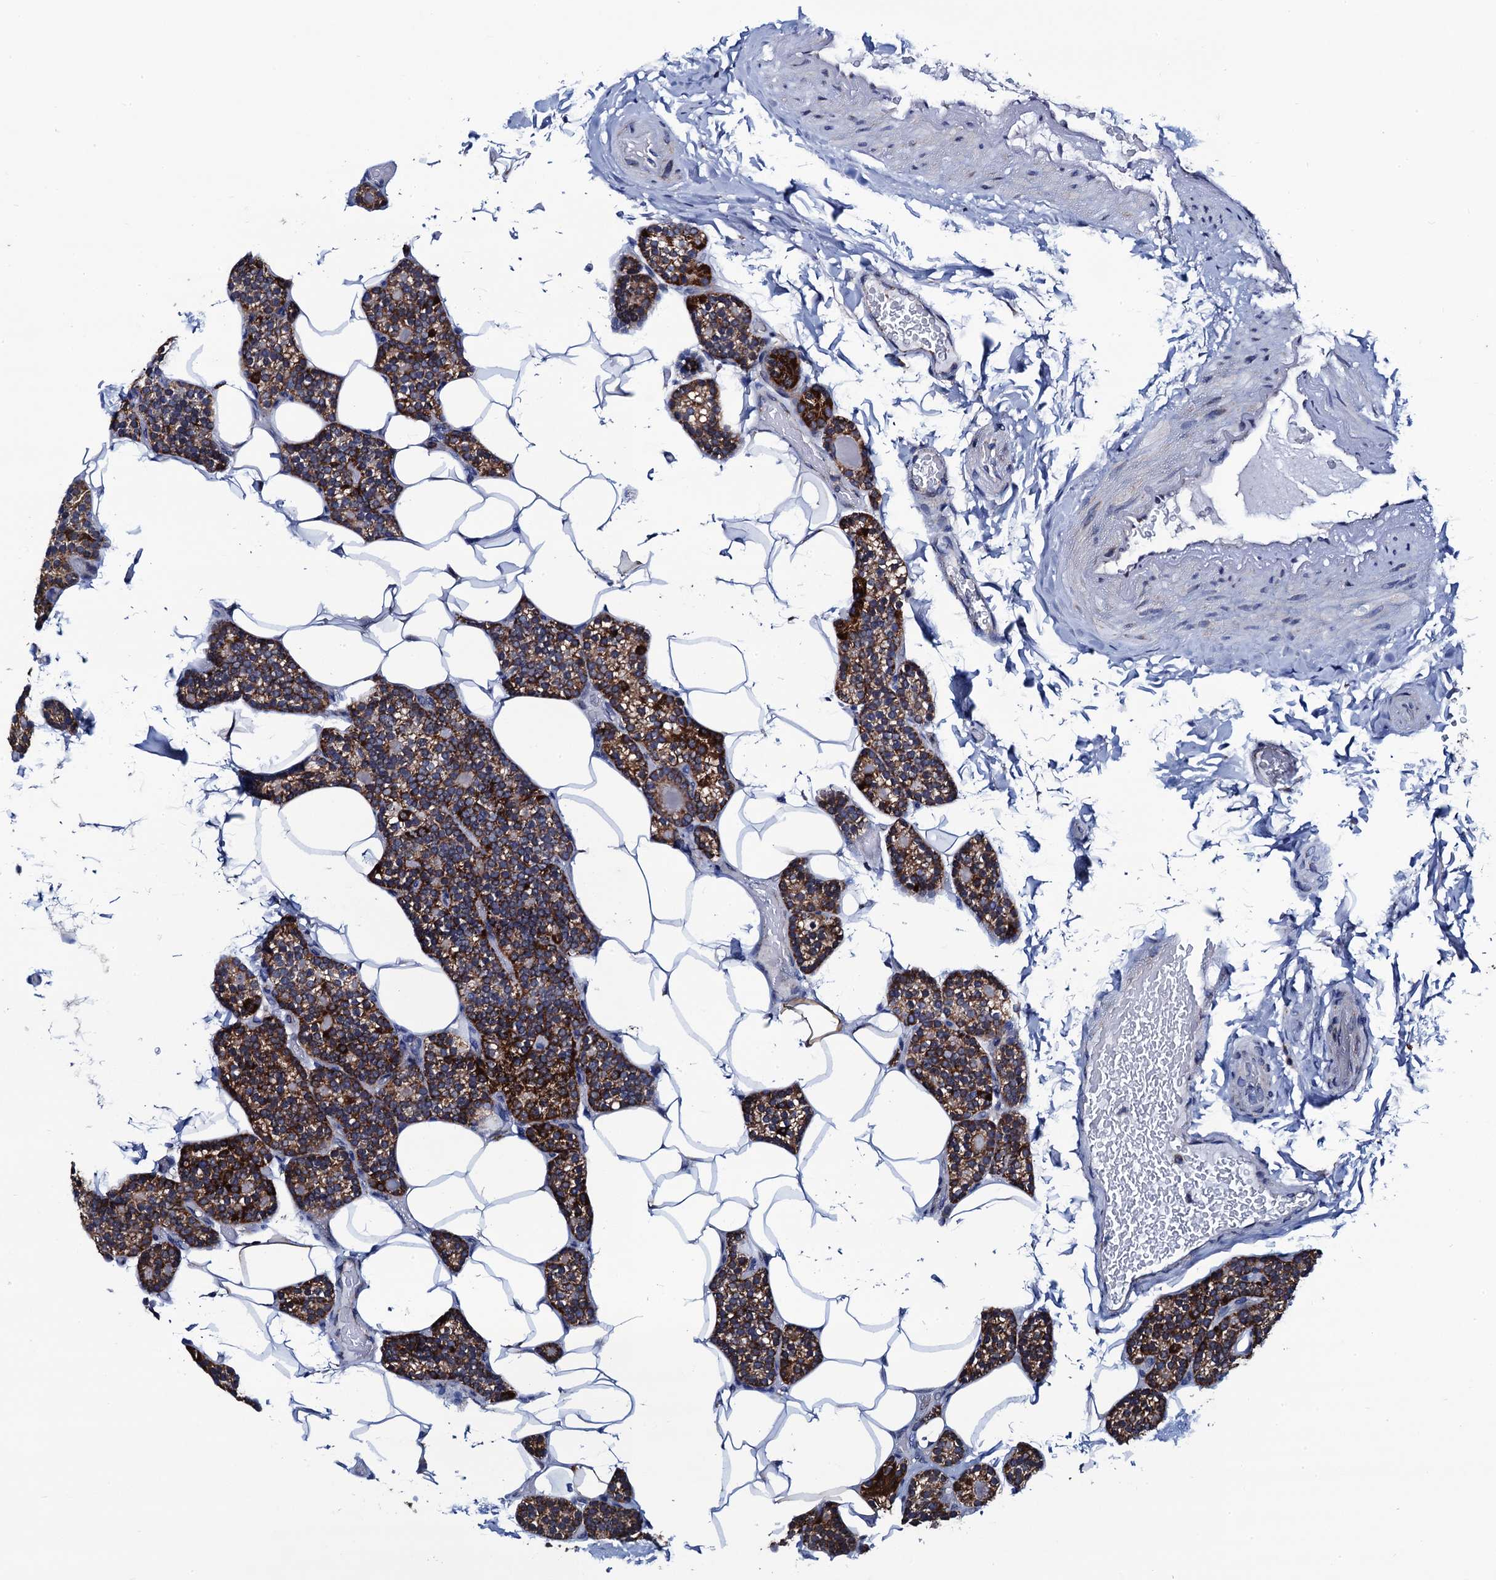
{"staining": {"intensity": "strong", "quantity": ">75%", "location": "cytoplasmic/membranous"}, "tissue": "parathyroid gland", "cell_type": "Glandular cells", "image_type": "normal", "snomed": [{"axis": "morphology", "description": "Normal tissue, NOS"}, {"axis": "topography", "description": "Parathyroid gland"}], "caption": "Protein positivity by immunohistochemistry (IHC) reveals strong cytoplasmic/membranous positivity in about >75% of glandular cells in benign parathyroid gland. Immunohistochemistry stains the protein of interest in brown and the nuclei are stained blue.", "gene": "PTCD3", "patient": {"sex": "male", "age": 52}}